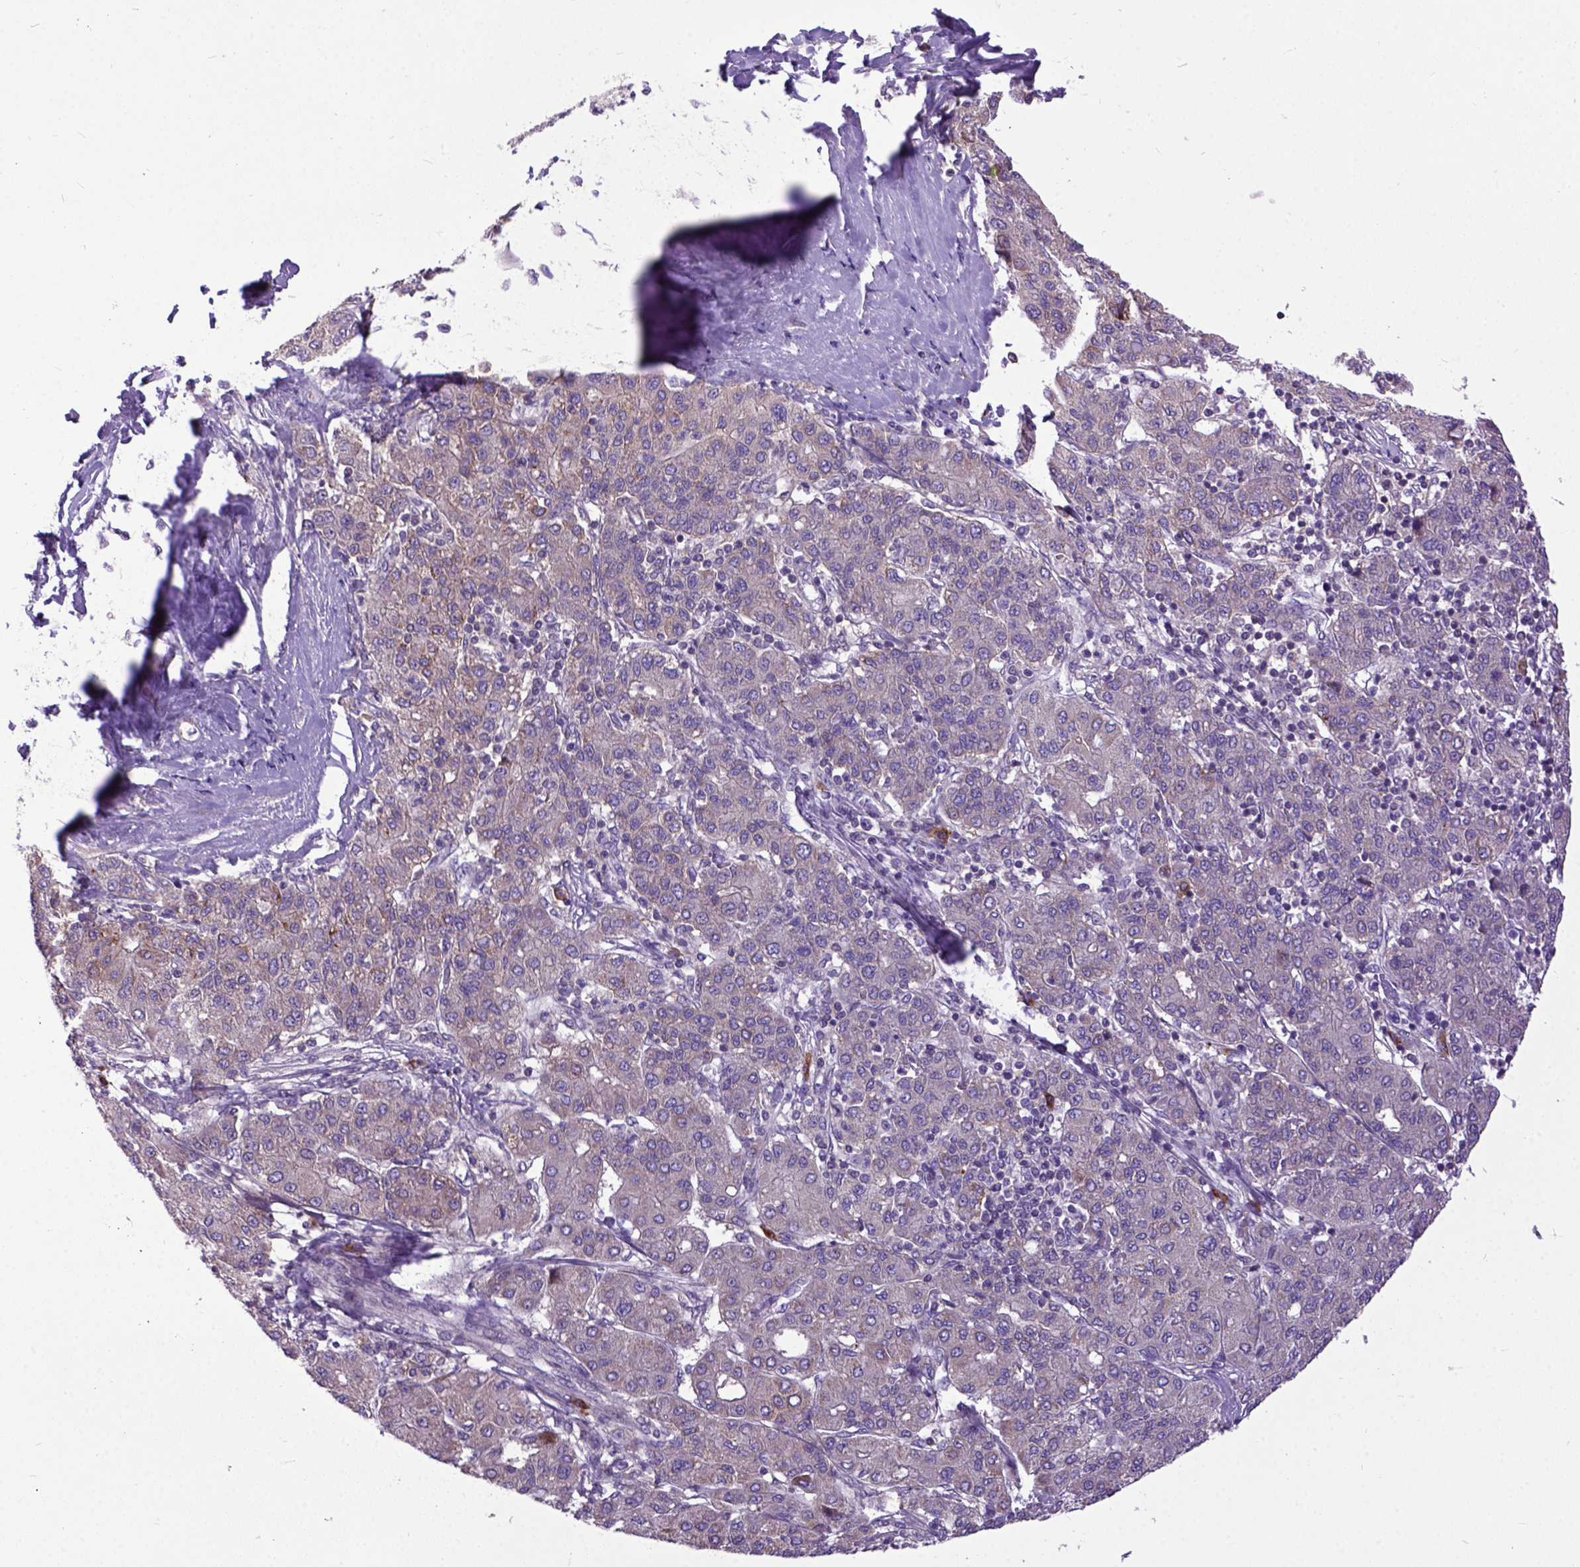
{"staining": {"intensity": "moderate", "quantity": "25%-75%", "location": "cytoplasmic/membranous"}, "tissue": "liver cancer", "cell_type": "Tumor cells", "image_type": "cancer", "snomed": [{"axis": "morphology", "description": "Carcinoma, Hepatocellular, NOS"}, {"axis": "topography", "description": "Liver"}], "caption": "Liver hepatocellular carcinoma tissue shows moderate cytoplasmic/membranous staining in about 25%-75% of tumor cells", "gene": "CPNE1", "patient": {"sex": "male", "age": 65}}